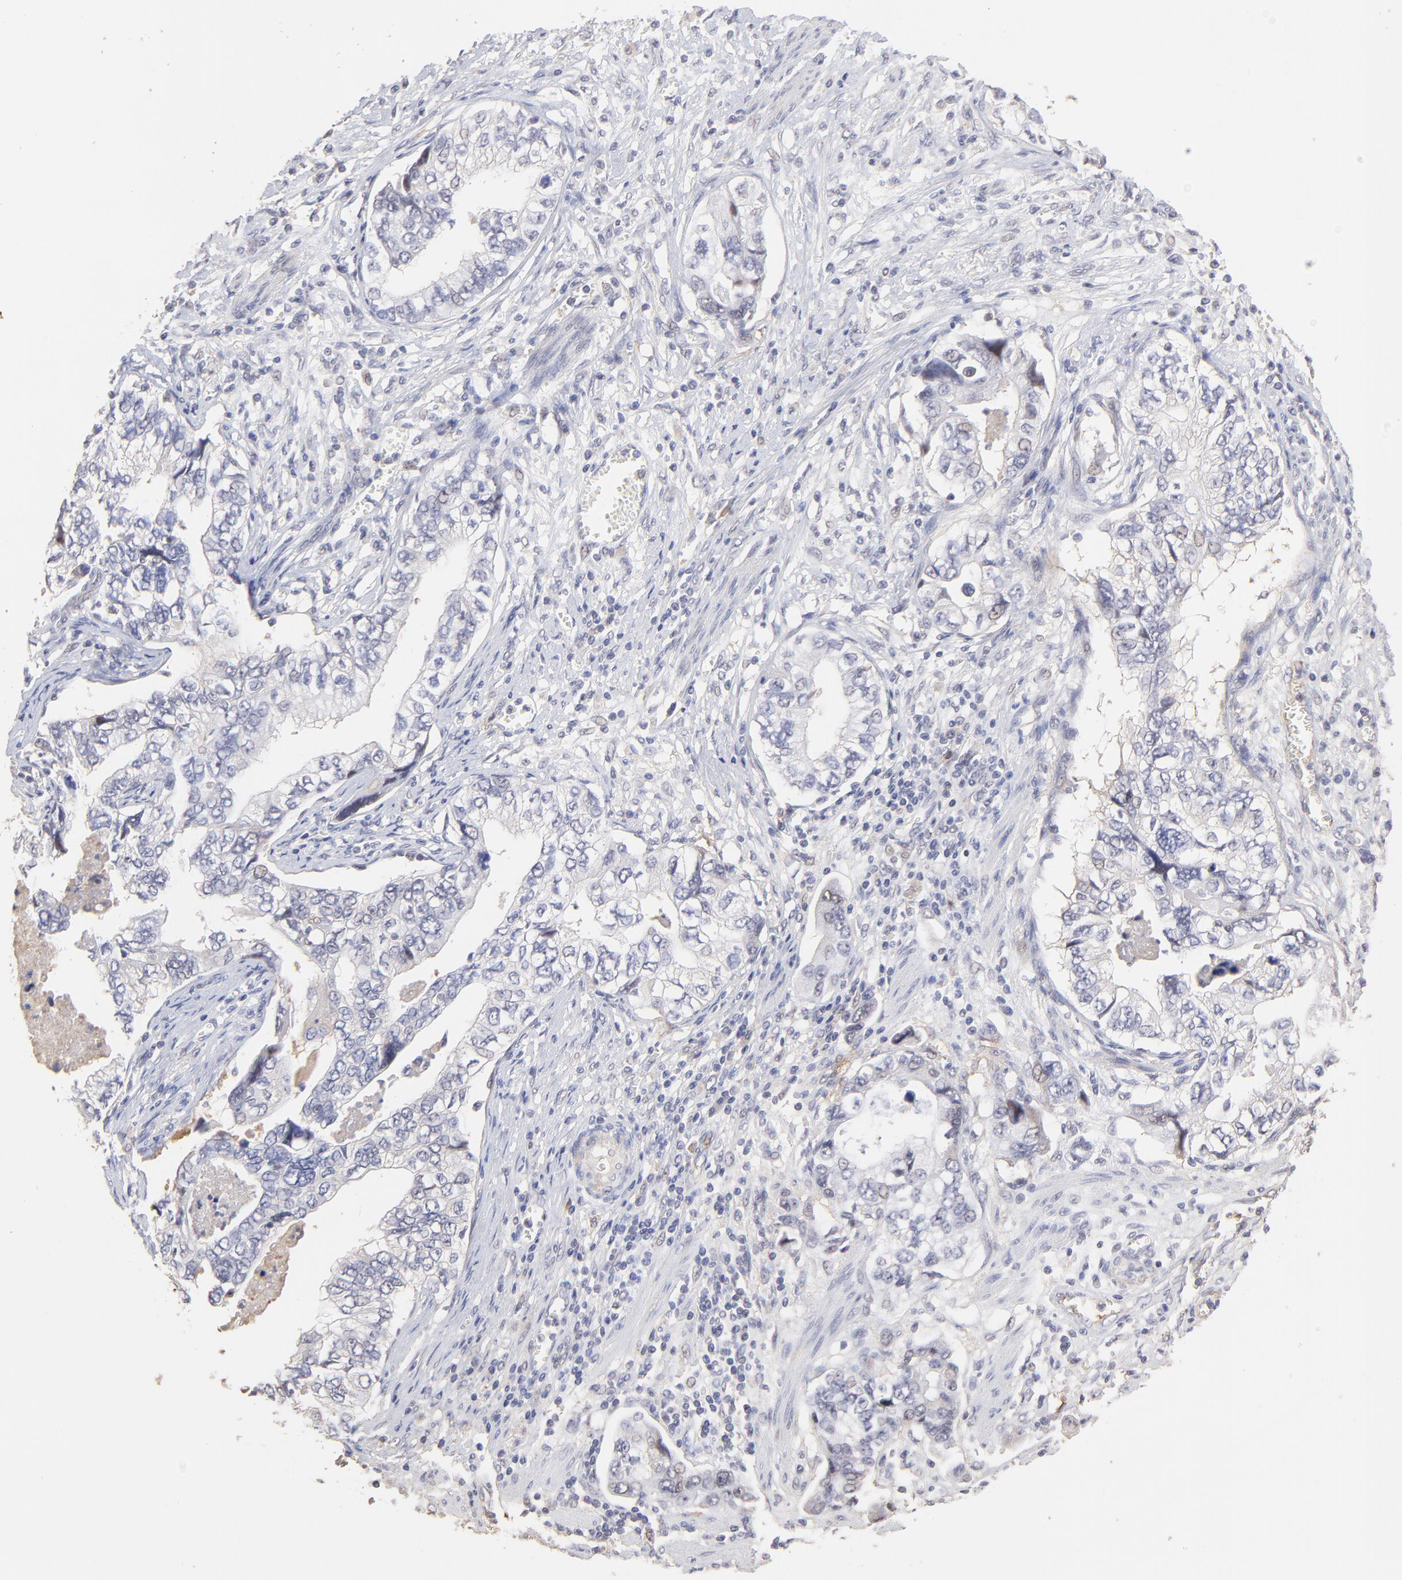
{"staining": {"intensity": "negative", "quantity": "none", "location": "none"}, "tissue": "stomach cancer", "cell_type": "Tumor cells", "image_type": "cancer", "snomed": [{"axis": "morphology", "description": "Adenocarcinoma, NOS"}, {"axis": "topography", "description": "Pancreas"}, {"axis": "topography", "description": "Stomach, upper"}], "caption": "There is no significant expression in tumor cells of adenocarcinoma (stomach).", "gene": "PSMD14", "patient": {"sex": "male", "age": 77}}